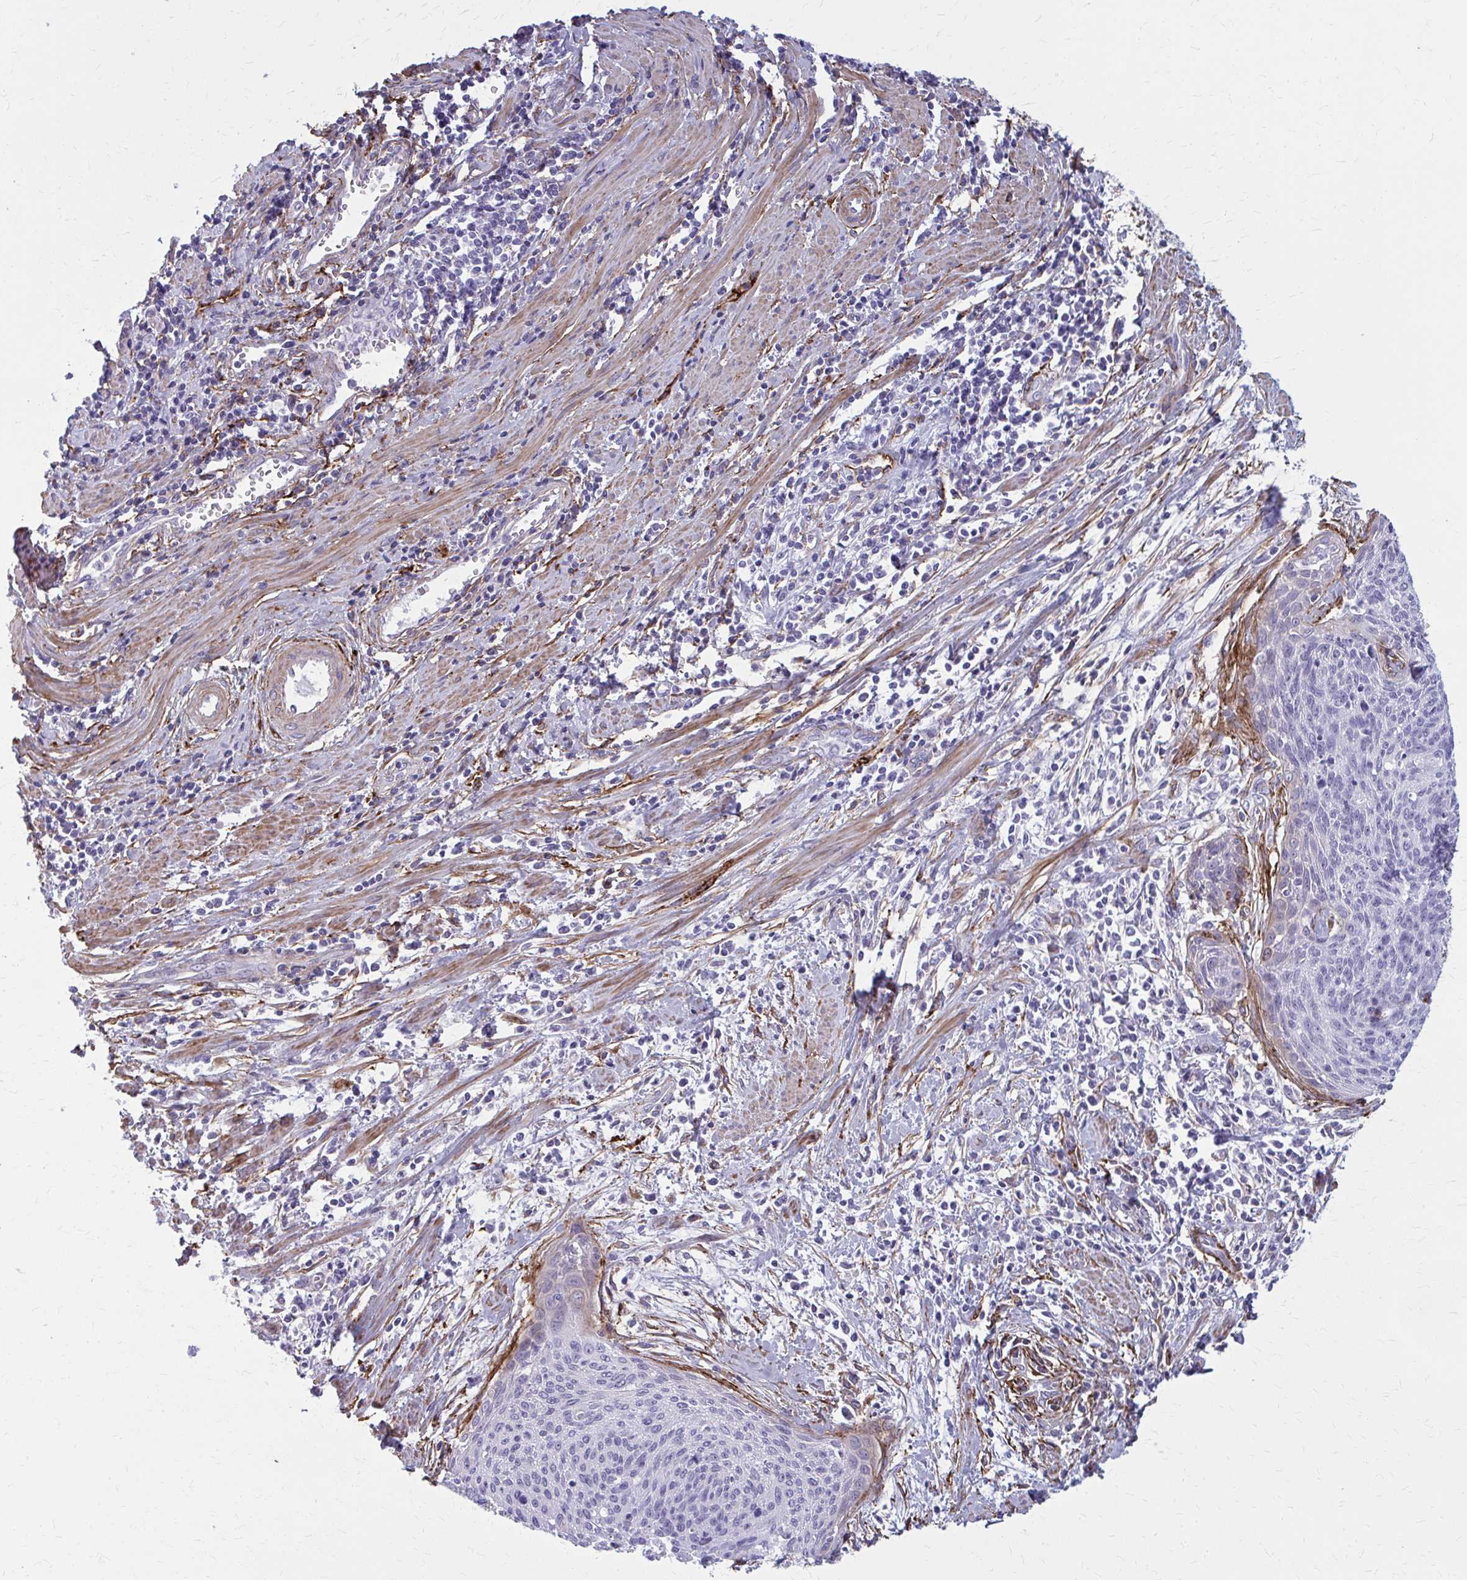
{"staining": {"intensity": "negative", "quantity": "none", "location": "none"}, "tissue": "cervical cancer", "cell_type": "Tumor cells", "image_type": "cancer", "snomed": [{"axis": "morphology", "description": "Squamous cell carcinoma, NOS"}, {"axis": "topography", "description": "Cervix"}], "caption": "Tumor cells show no significant positivity in cervical cancer.", "gene": "AKAP12", "patient": {"sex": "female", "age": 55}}